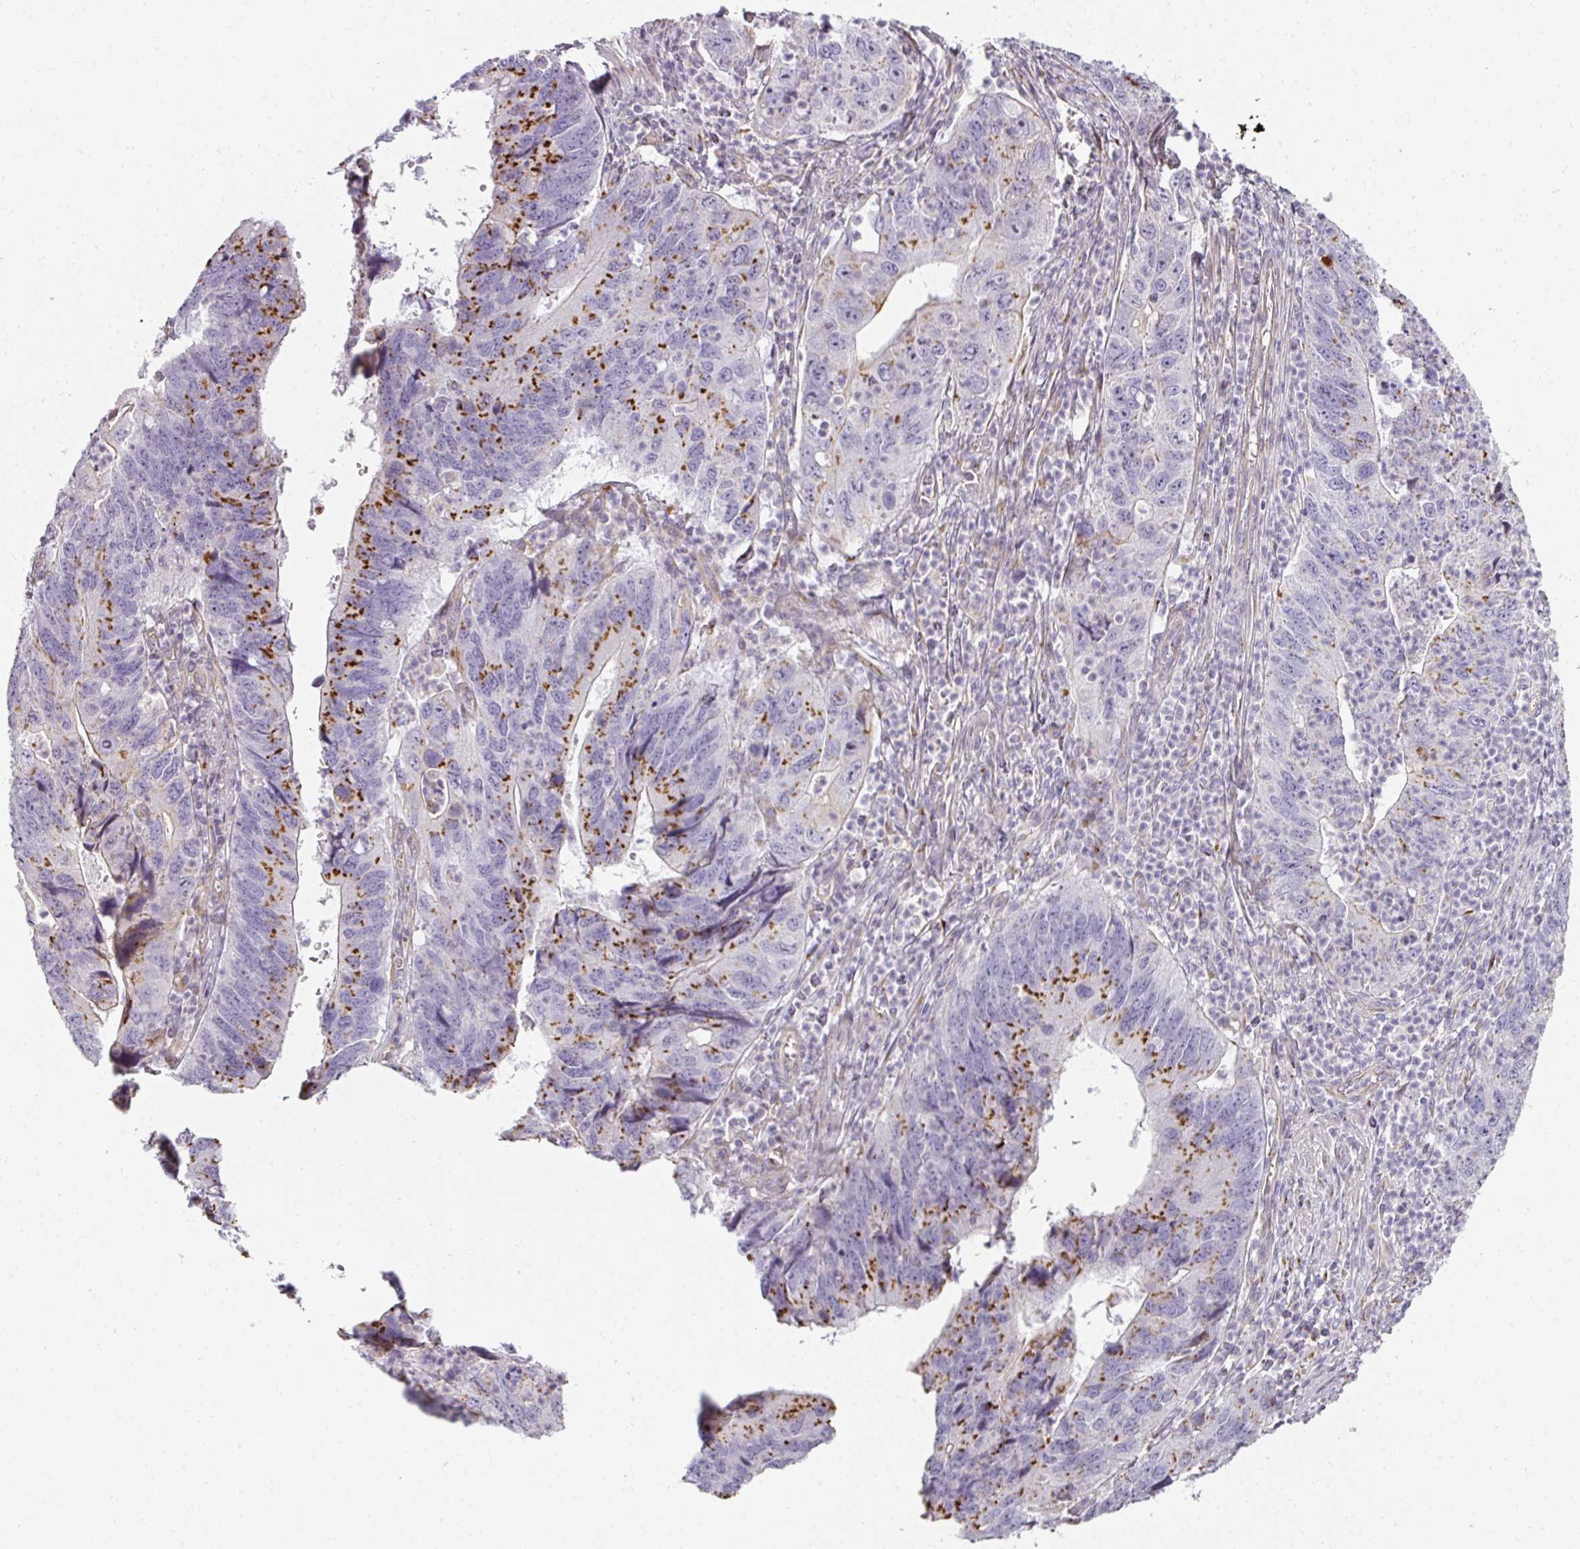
{"staining": {"intensity": "moderate", "quantity": "25%-75%", "location": "cytoplasmic/membranous"}, "tissue": "stomach cancer", "cell_type": "Tumor cells", "image_type": "cancer", "snomed": [{"axis": "morphology", "description": "Adenocarcinoma, NOS"}, {"axis": "topography", "description": "Stomach"}], "caption": "The immunohistochemical stain highlights moderate cytoplasmic/membranous positivity in tumor cells of adenocarcinoma (stomach) tissue.", "gene": "ATP8B2", "patient": {"sex": "male", "age": 59}}